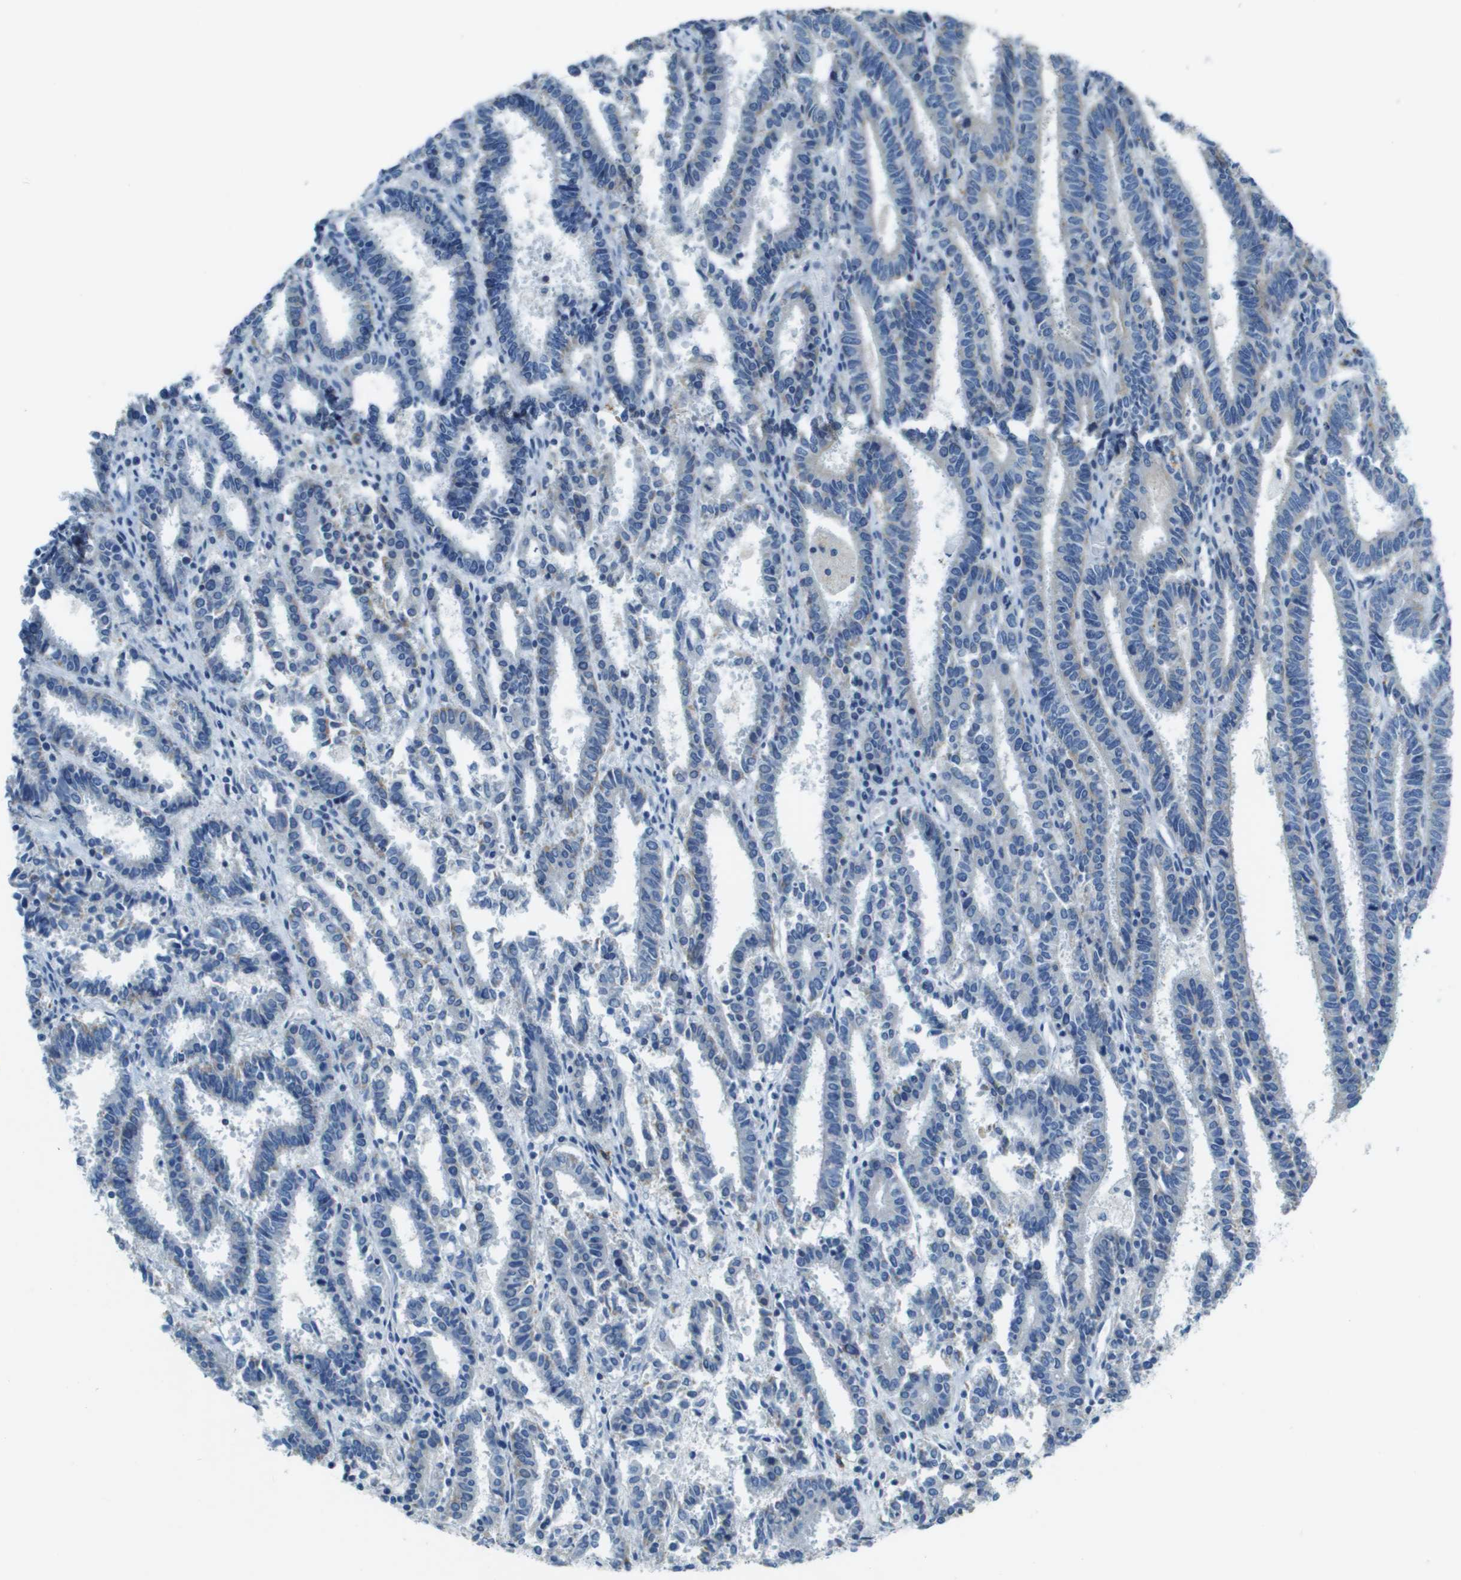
{"staining": {"intensity": "negative", "quantity": "none", "location": "none"}, "tissue": "endometrial cancer", "cell_type": "Tumor cells", "image_type": "cancer", "snomed": [{"axis": "morphology", "description": "Adenocarcinoma, NOS"}, {"axis": "topography", "description": "Uterus"}], "caption": "Tumor cells are negative for brown protein staining in endometrial cancer.", "gene": "SDC1", "patient": {"sex": "female", "age": 83}}